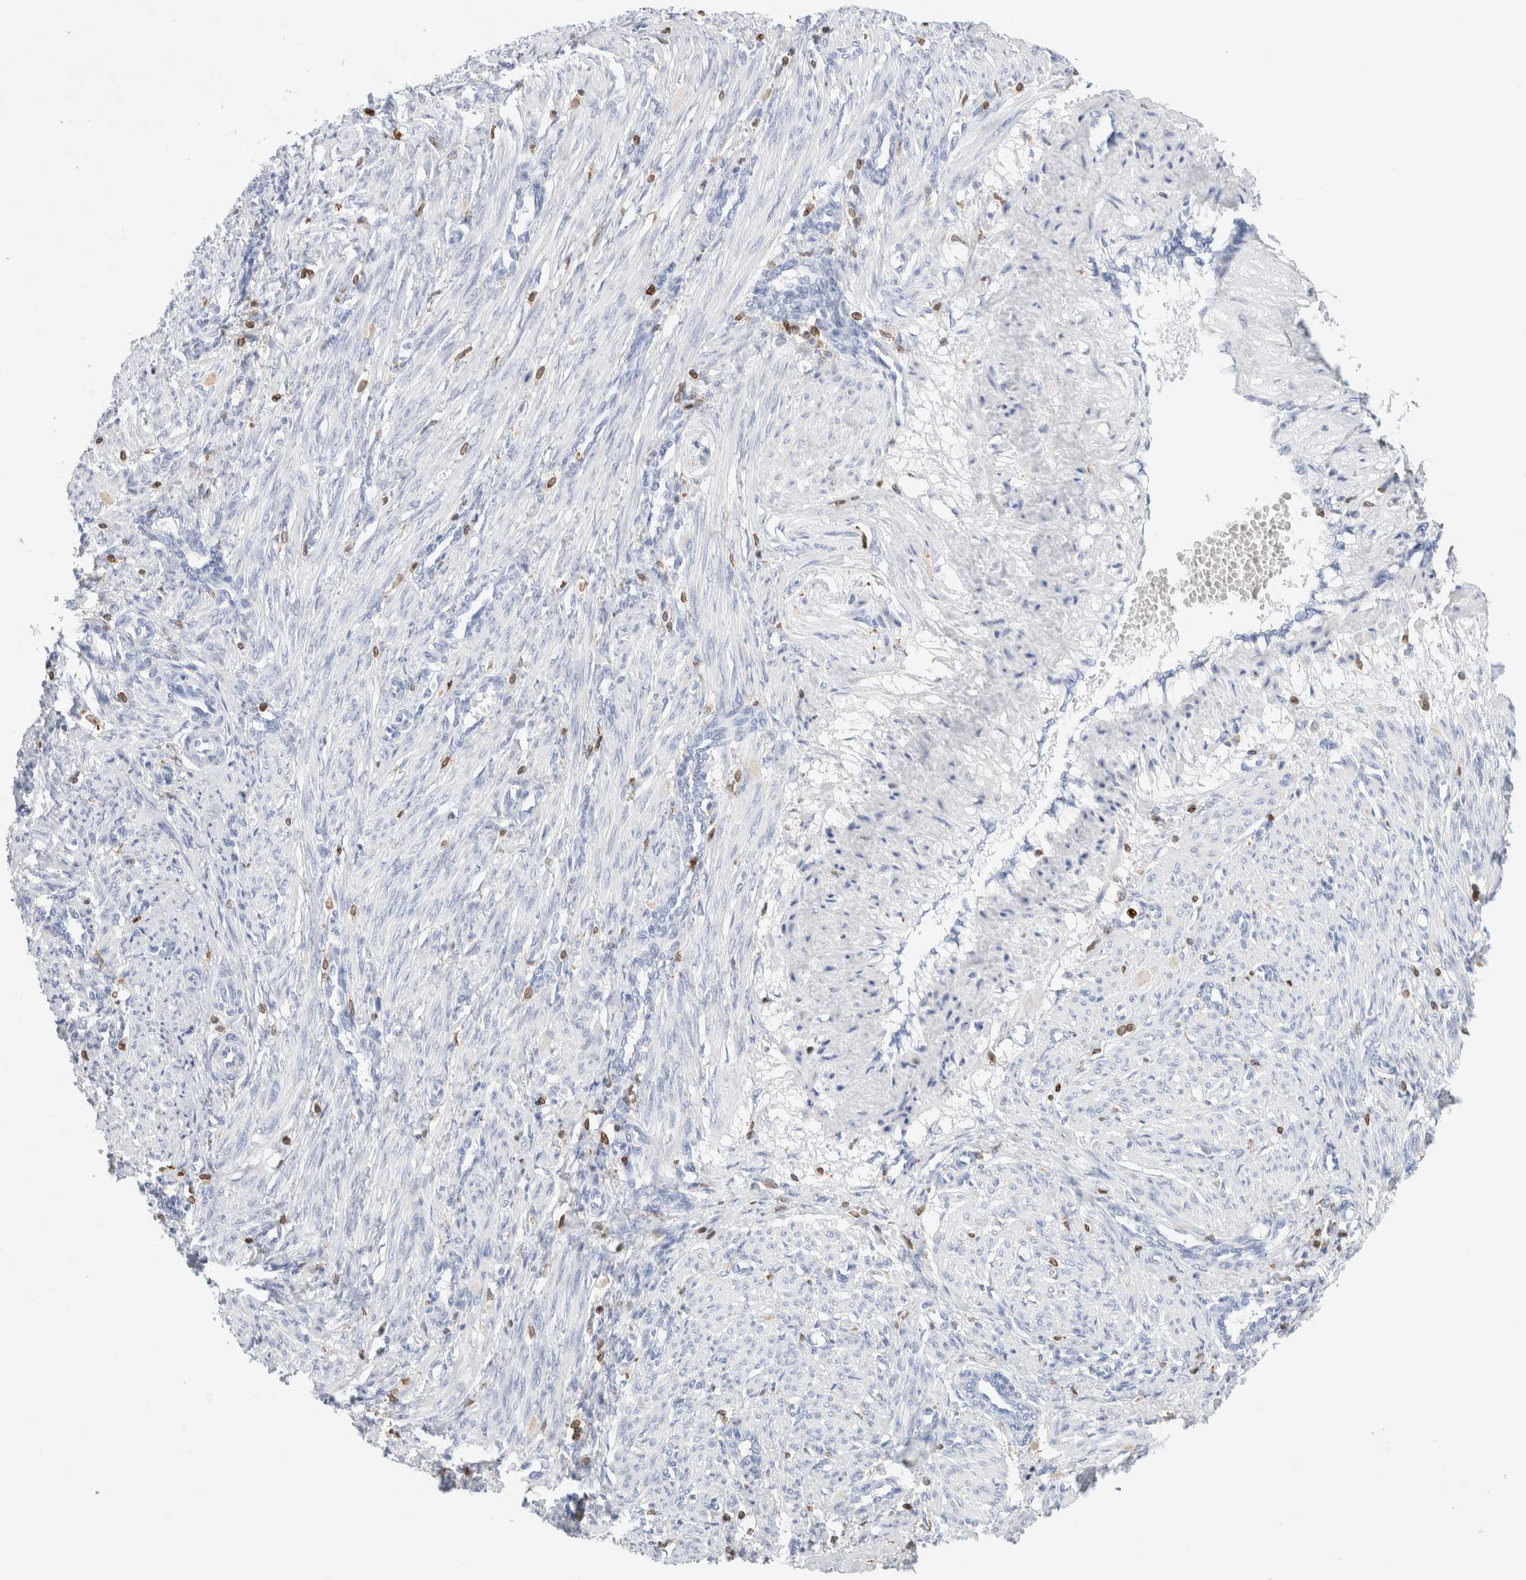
{"staining": {"intensity": "negative", "quantity": "none", "location": "none"}, "tissue": "smooth muscle", "cell_type": "Smooth muscle cells", "image_type": "normal", "snomed": [{"axis": "morphology", "description": "Normal tissue, NOS"}, {"axis": "topography", "description": "Endometrium"}], "caption": "Smooth muscle cells show no significant positivity in normal smooth muscle.", "gene": "ALOX5AP", "patient": {"sex": "female", "age": 33}}